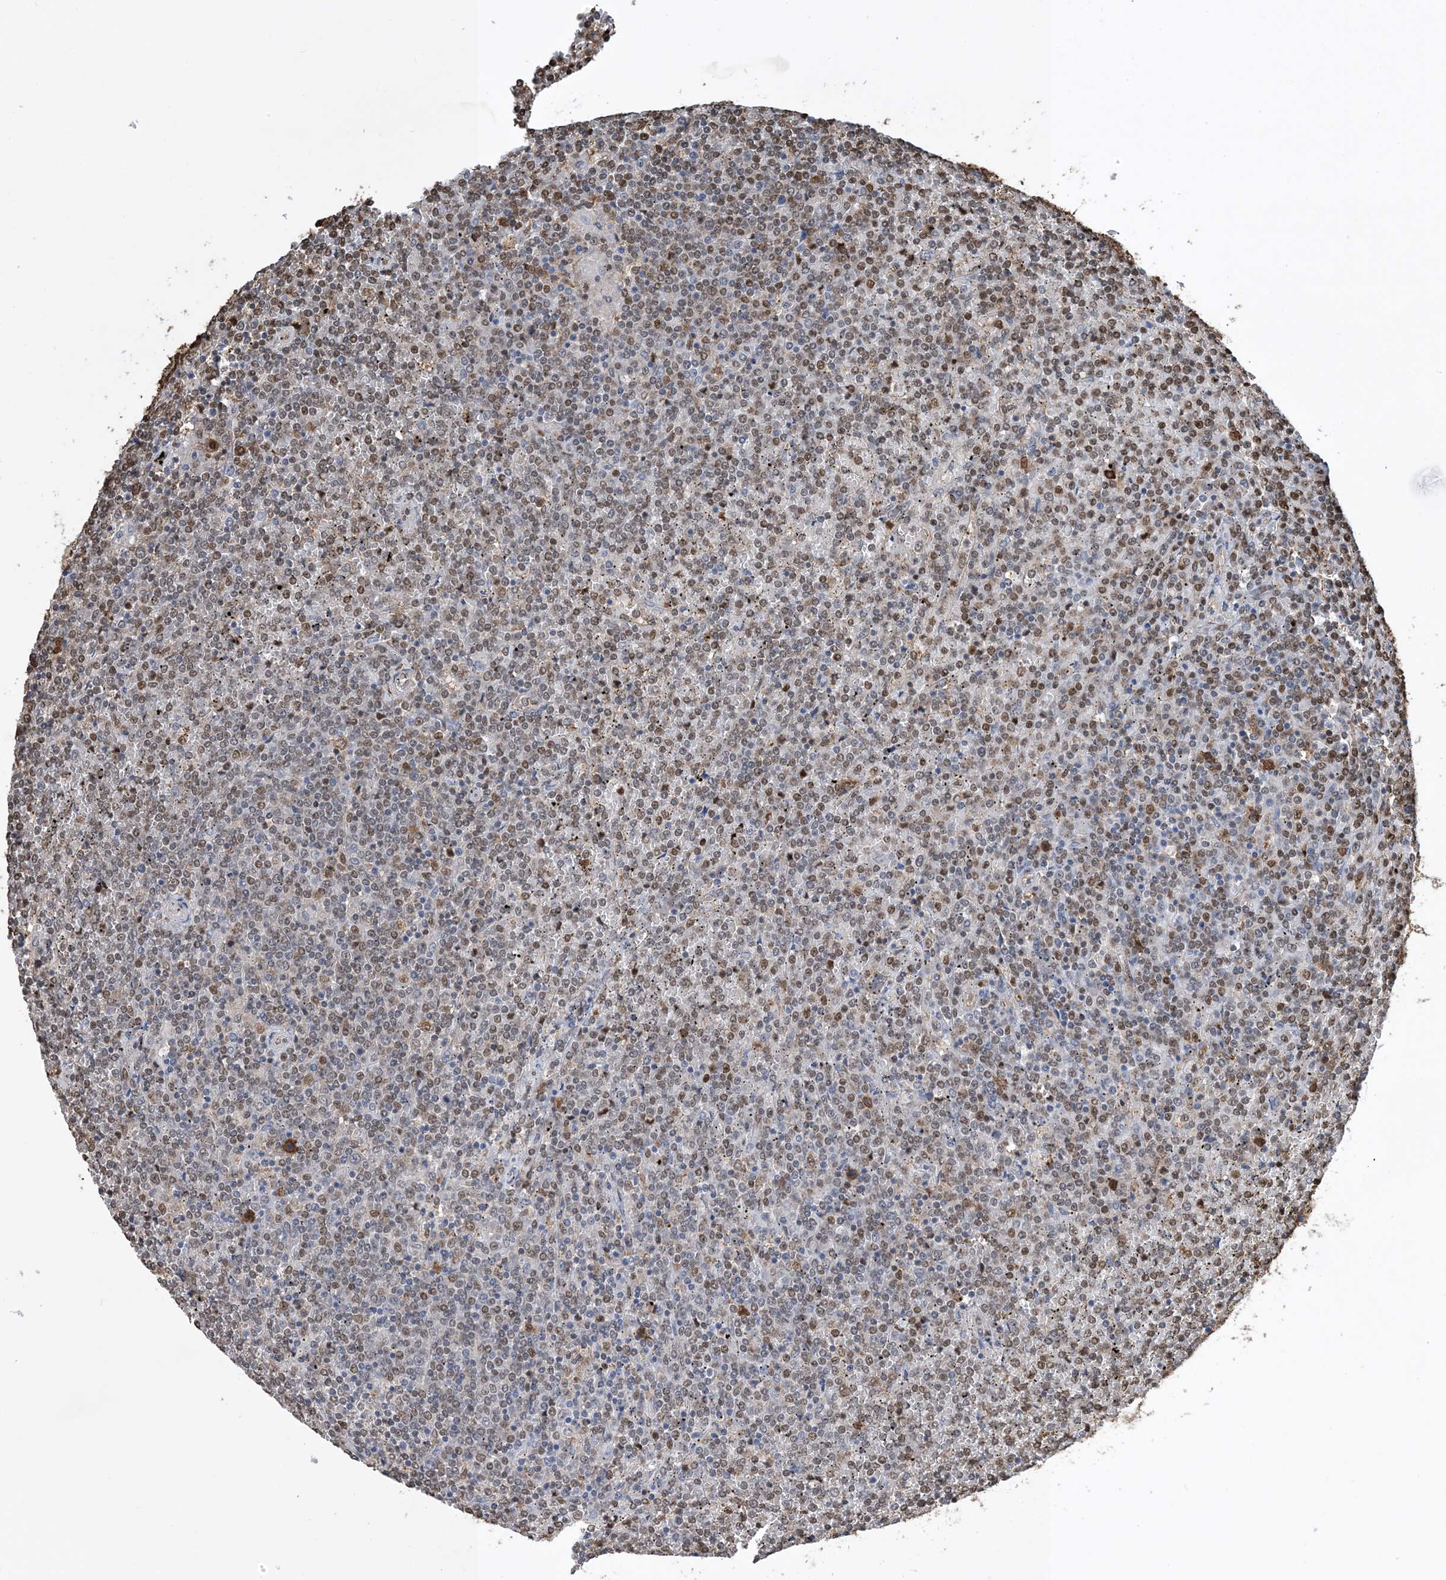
{"staining": {"intensity": "moderate", "quantity": "25%-75%", "location": "nuclear"}, "tissue": "lymphoma", "cell_type": "Tumor cells", "image_type": "cancer", "snomed": [{"axis": "morphology", "description": "Malignant lymphoma, non-Hodgkin's type, Low grade"}, {"axis": "topography", "description": "Spleen"}], "caption": "IHC (DAB) staining of human low-grade malignant lymphoma, non-Hodgkin's type exhibits moderate nuclear protein positivity in approximately 25%-75% of tumor cells. (DAB IHC, brown staining for protein, blue staining for nuclei).", "gene": "HSPA1A", "patient": {"sex": "female", "age": 19}}